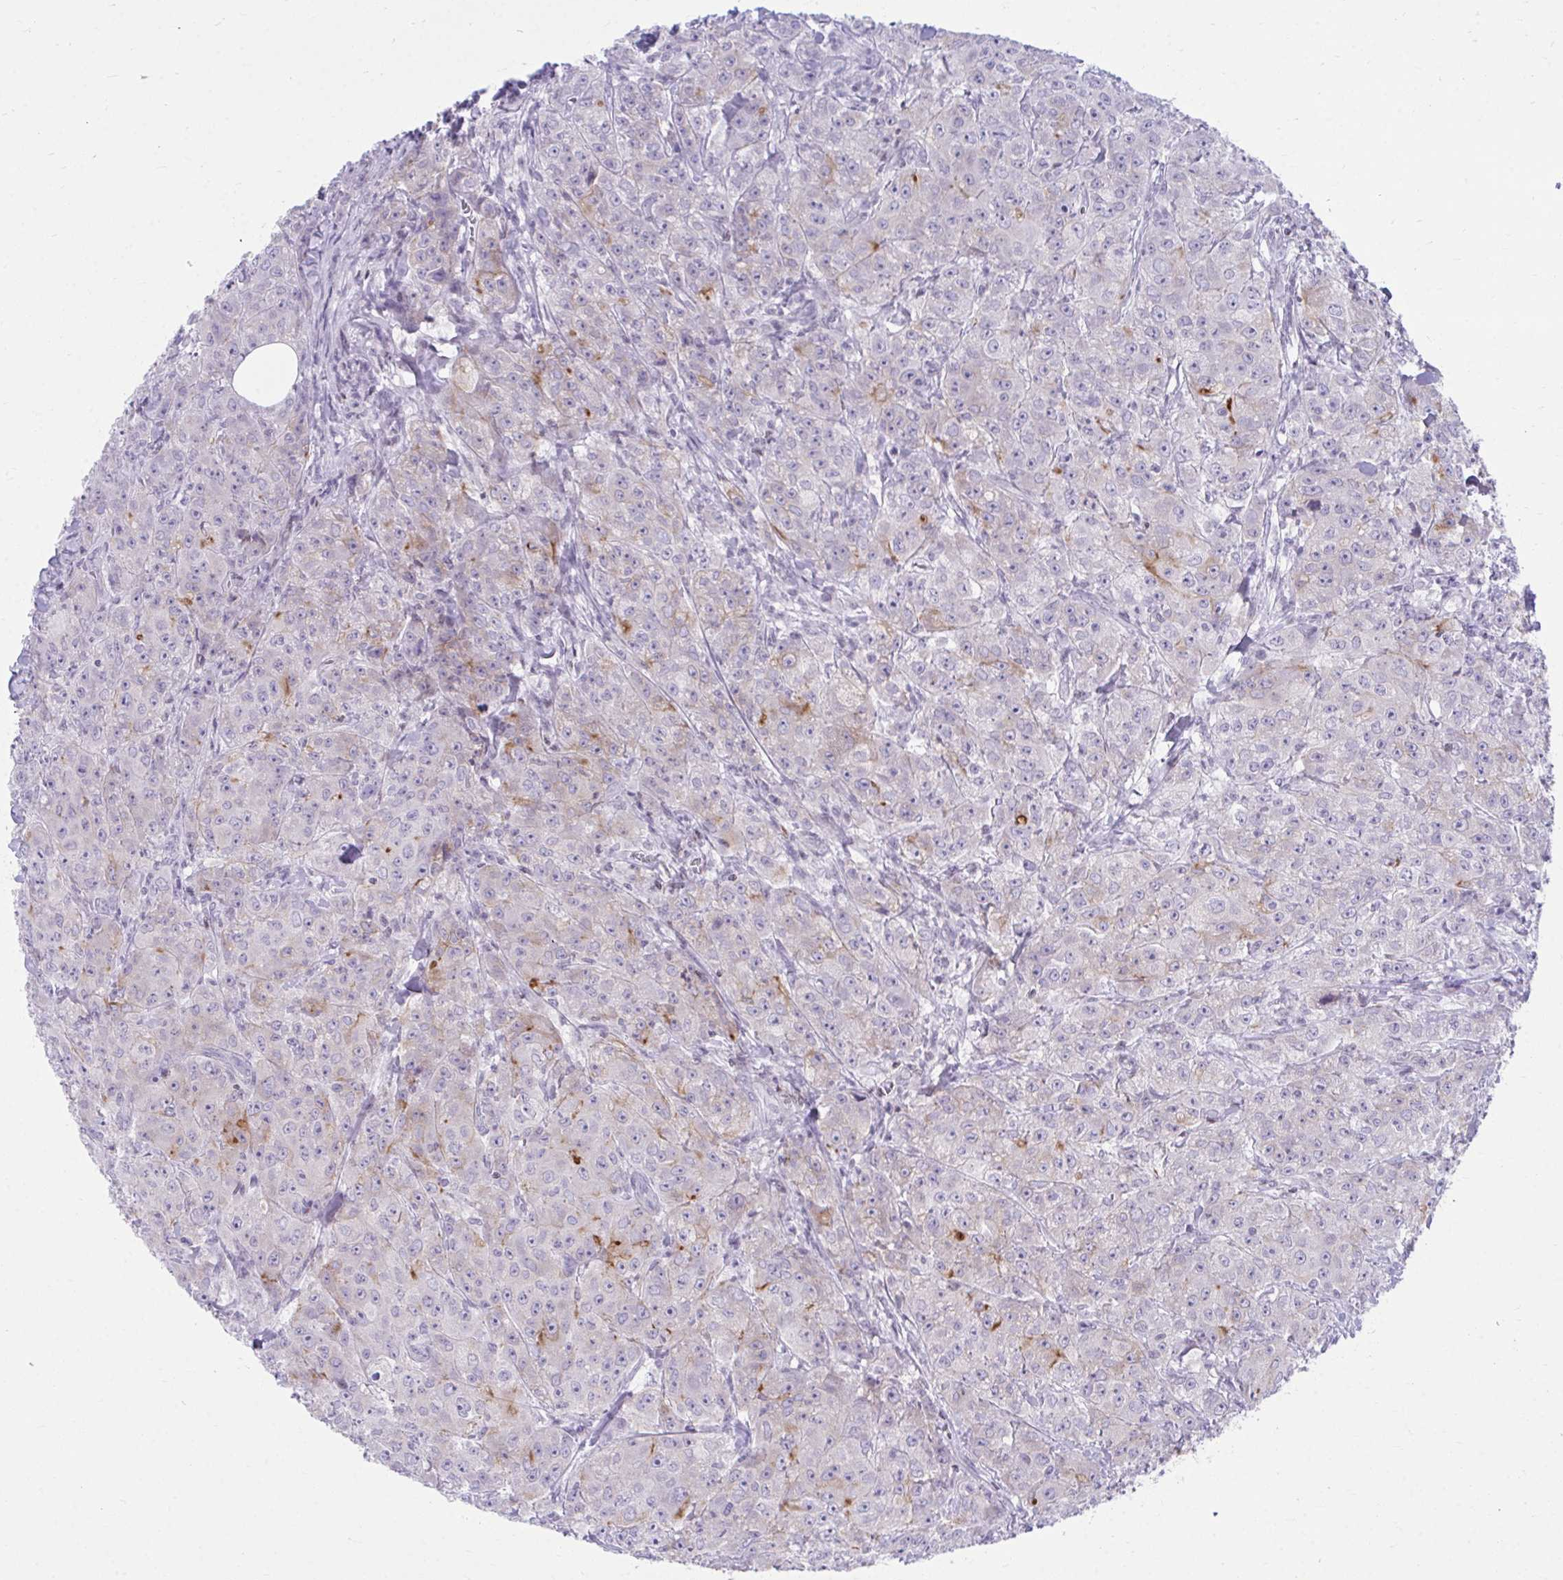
{"staining": {"intensity": "negative", "quantity": "none", "location": "none"}, "tissue": "breast cancer", "cell_type": "Tumor cells", "image_type": "cancer", "snomed": [{"axis": "morphology", "description": "Normal tissue, NOS"}, {"axis": "morphology", "description": "Duct carcinoma"}, {"axis": "topography", "description": "Breast"}], "caption": "A micrograph of human breast intraductal carcinoma is negative for staining in tumor cells.", "gene": "OR7A5", "patient": {"sex": "female", "age": 43}}